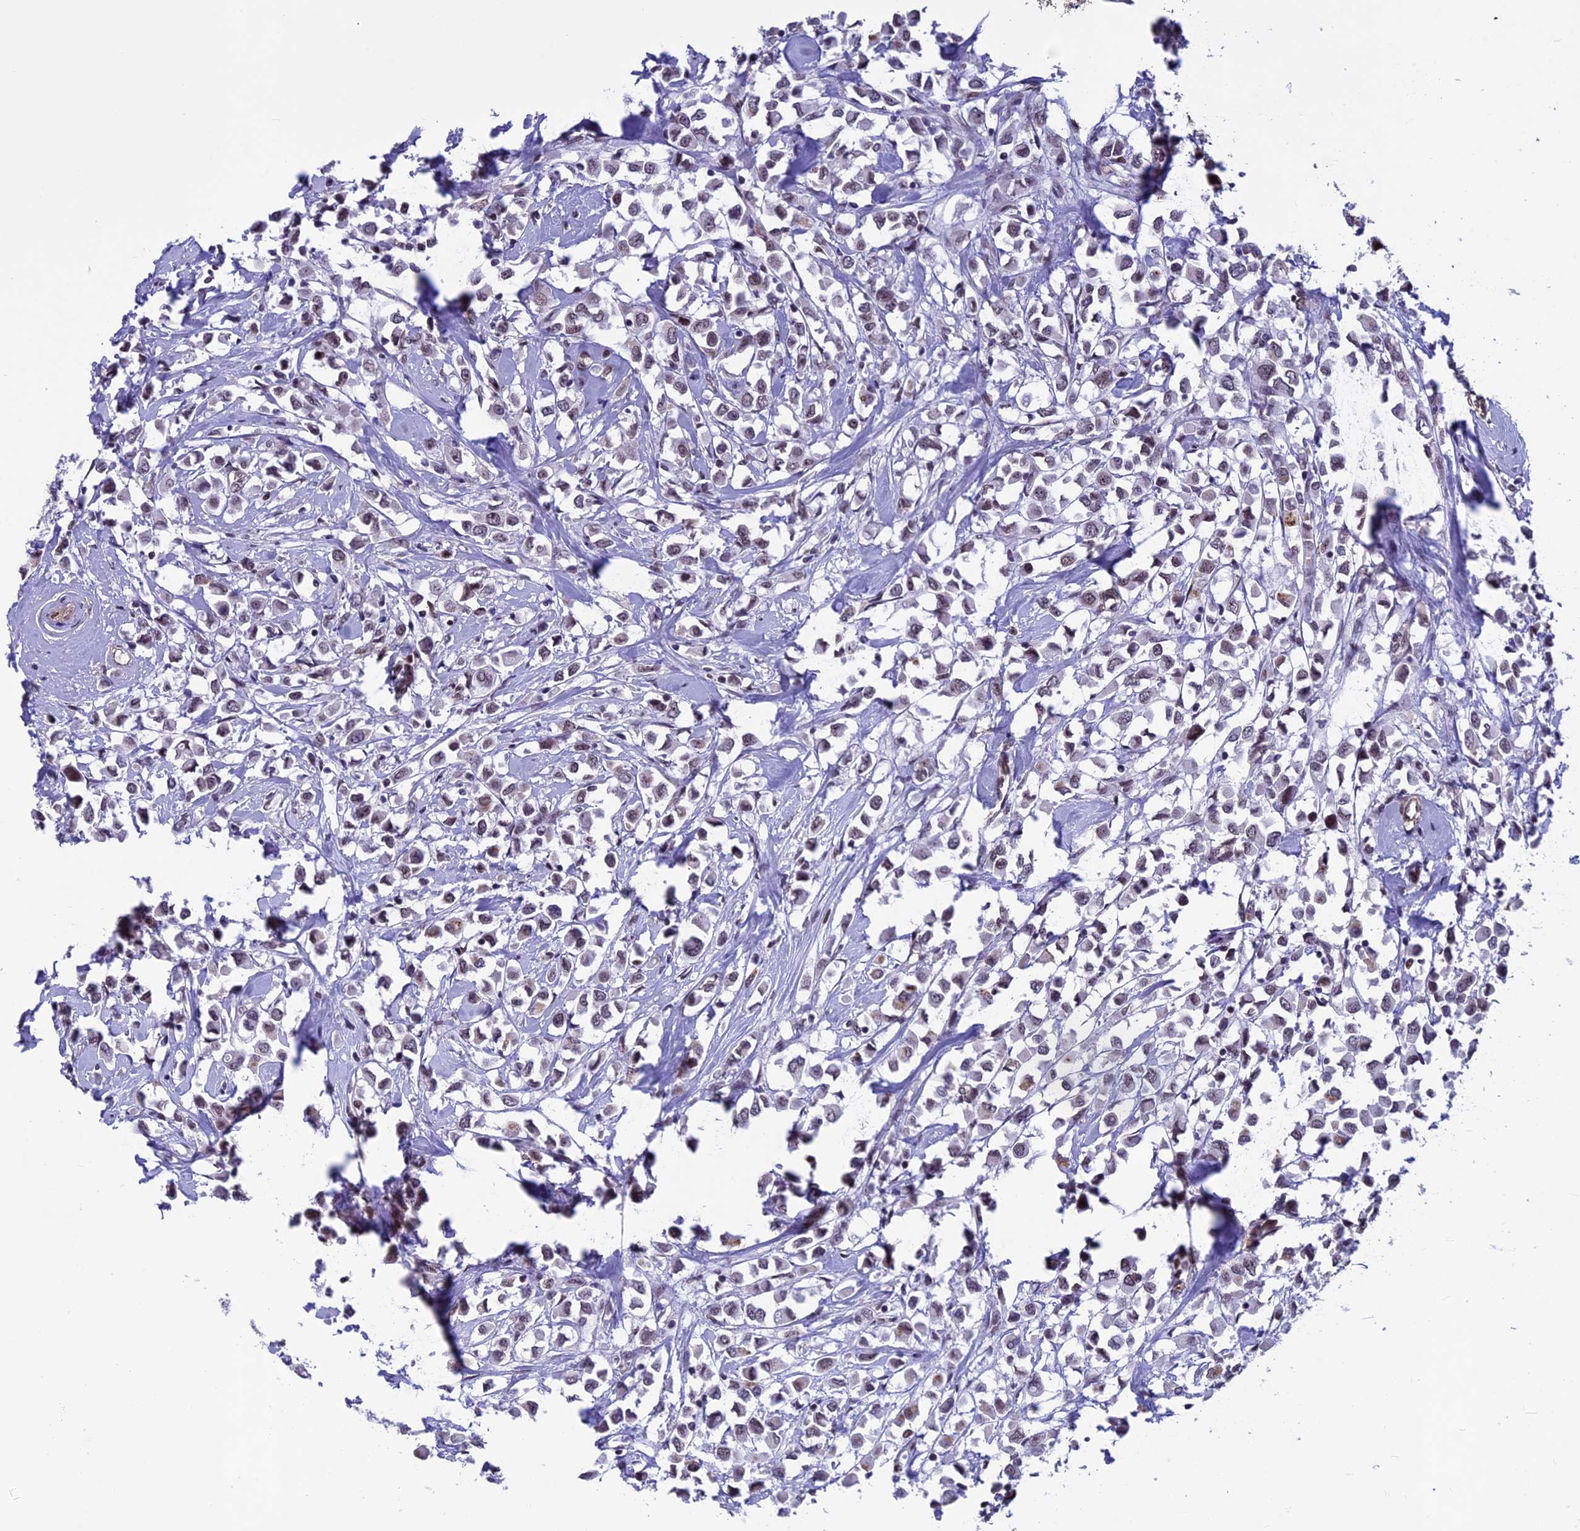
{"staining": {"intensity": "weak", "quantity": ">75%", "location": "nuclear"}, "tissue": "breast cancer", "cell_type": "Tumor cells", "image_type": "cancer", "snomed": [{"axis": "morphology", "description": "Duct carcinoma"}, {"axis": "topography", "description": "Breast"}], "caption": "High-magnification brightfield microscopy of breast cancer (intraductal carcinoma) stained with DAB (3,3'-diaminobenzidine) (brown) and counterstained with hematoxylin (blue). tumor cells exhibit weak nuclear positivity is appreciated in about>75% of cells.", "gene": "NIPBL", "patient": {"sex": "female", "age": 61}}